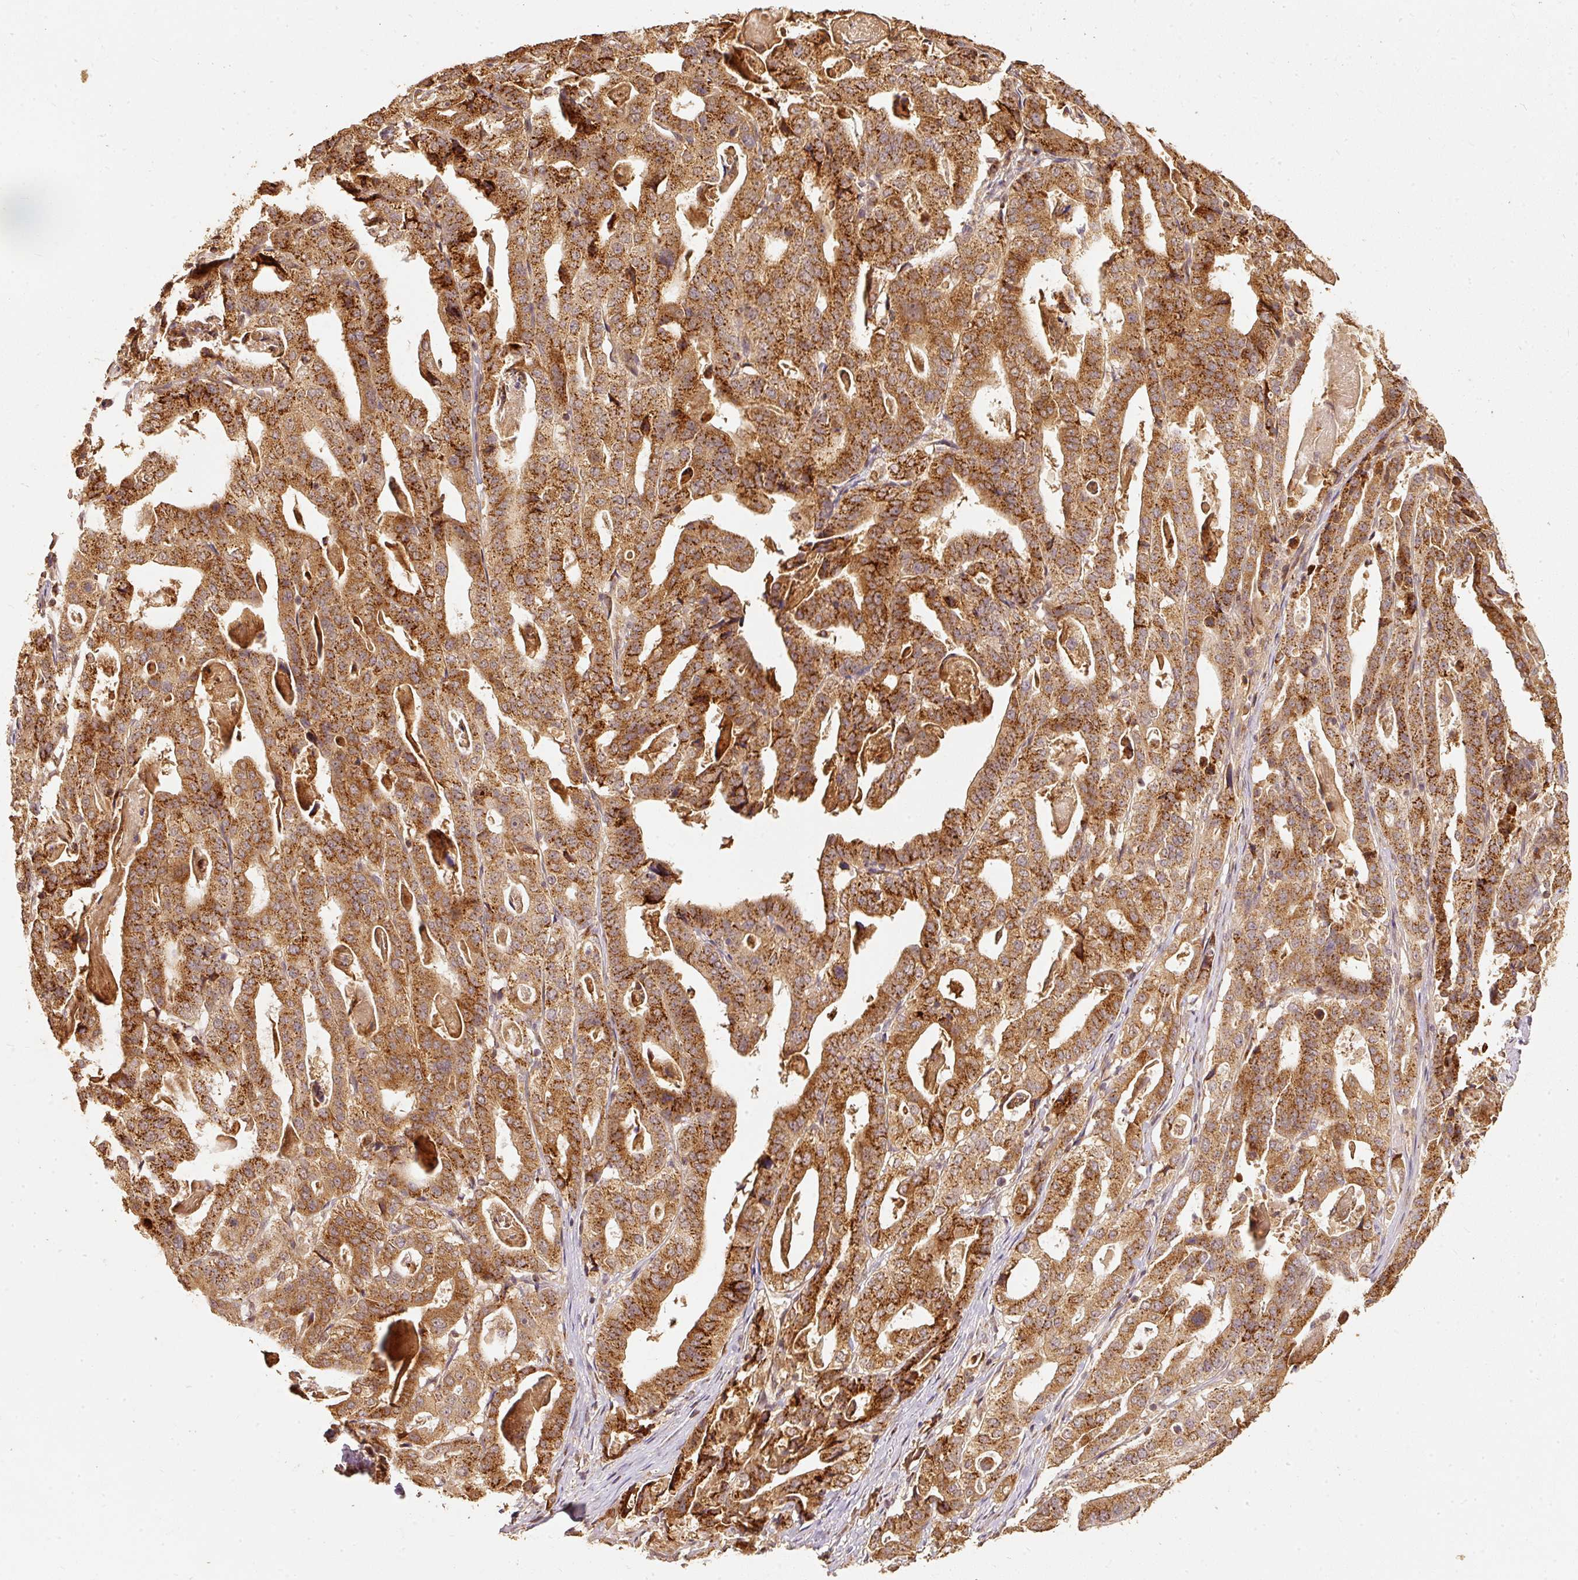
{"staining": {"intensity": "strong", "quantity": ">75%", "location": "cytoplasmic/membranous"}, "tissue": "stomach cancer", "cell_type": "Tumor cells", "image_type": "cancer", "snomed": [{"axis": "morphology", "description": "Adenocarcinoma, NOS"}, {"axis": "topography", "description": "Stomach"}], "caption": "A high amount of strong cytoplasmic/membranous positivity is present in approximately >75% of tumor cells in stomach cancer tissue.", "gene": "FUT8", "patient": {"sex": "male", "age": 48}}